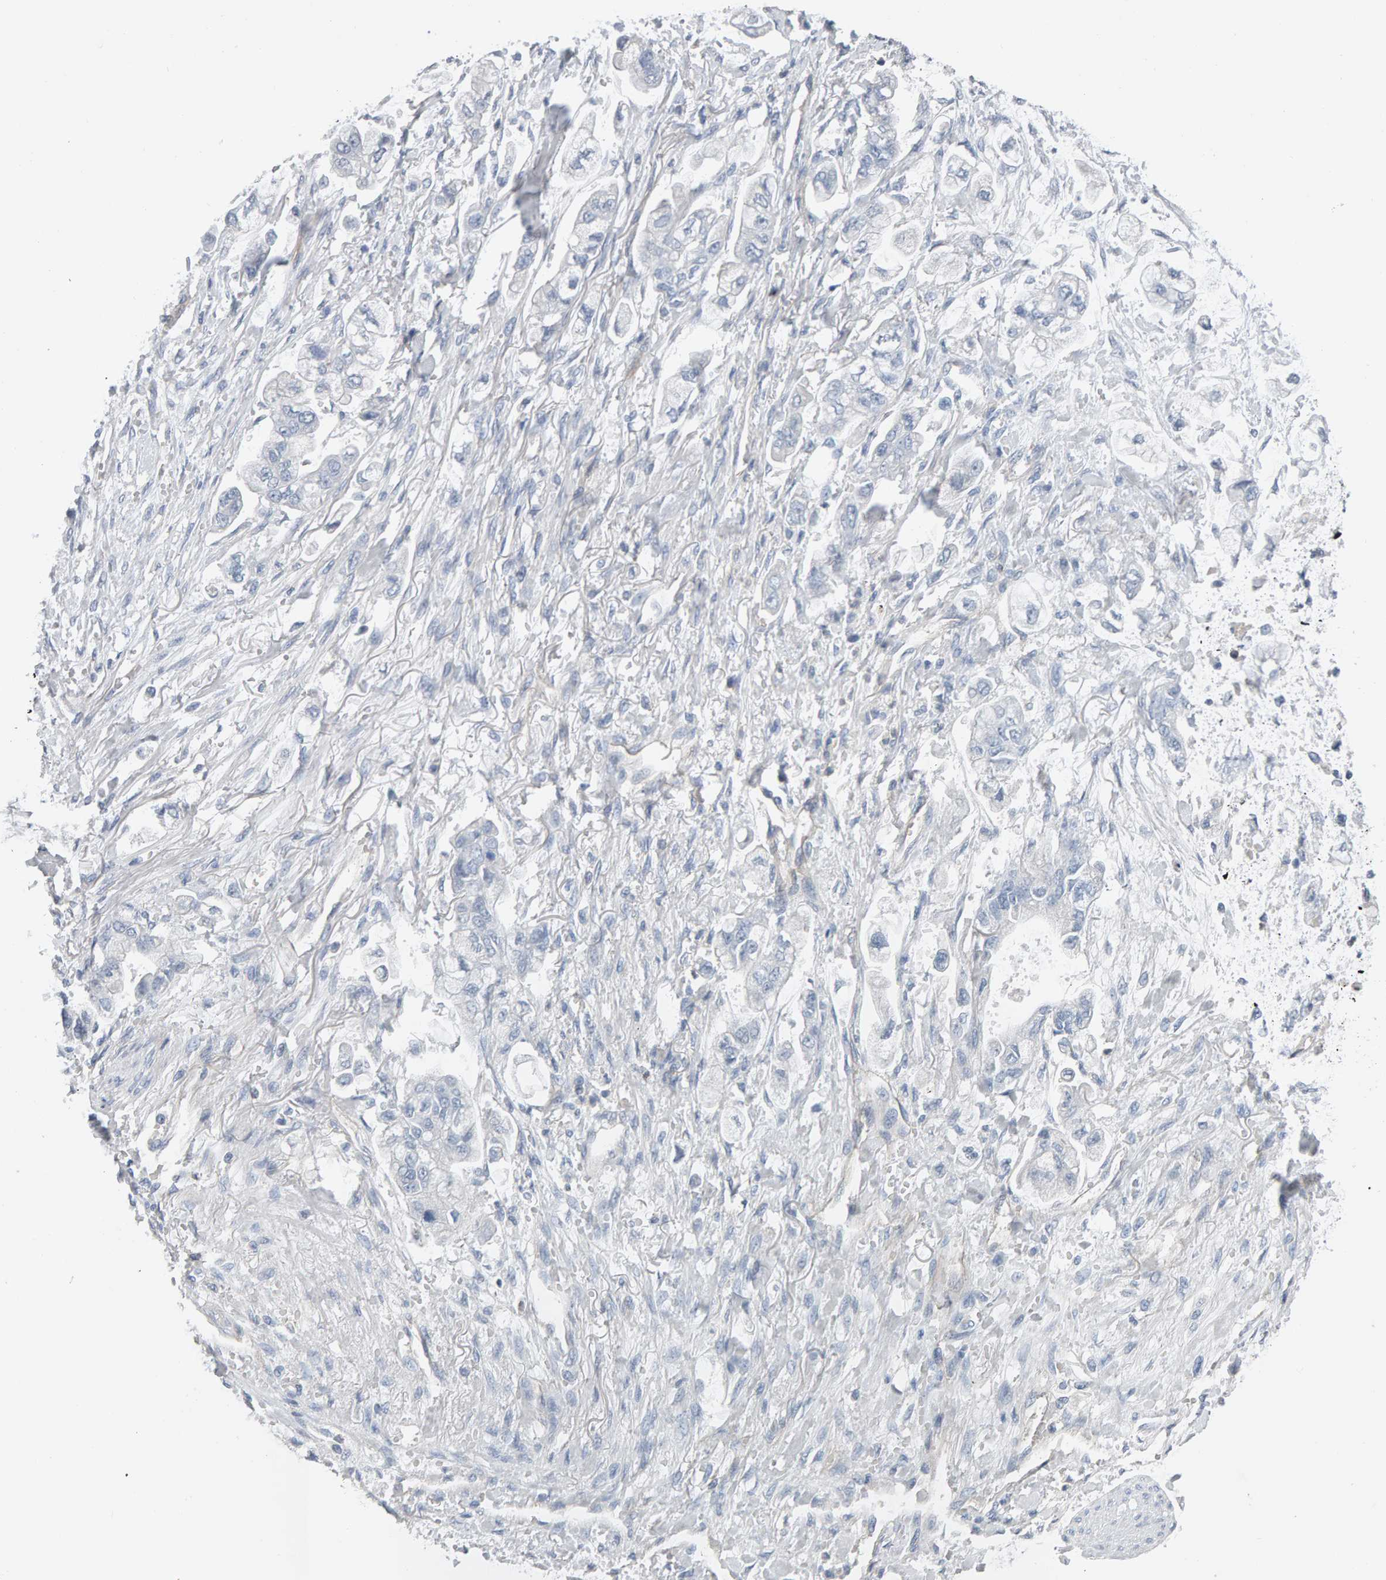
{"staining": {"intensity": "negative", "quantity": "none", "location": "none"}, "tissue": "stomach cancer", "cell_type": "Tumor cells", "image_type": "cancer", "snomed": [{"axis": "morphology", "description": "Normal tissue, NOS"}, {"axis": "morphology", "description": "Adenocarcinoma, NOS"}, {"axis": "topography", "description": "Stomach"}], "caption": "Tumor cells show no significant protein expression in stomach adenocarcinoma.", "gene": "FYN", "patient": {"sex": "male", "age": 62}}